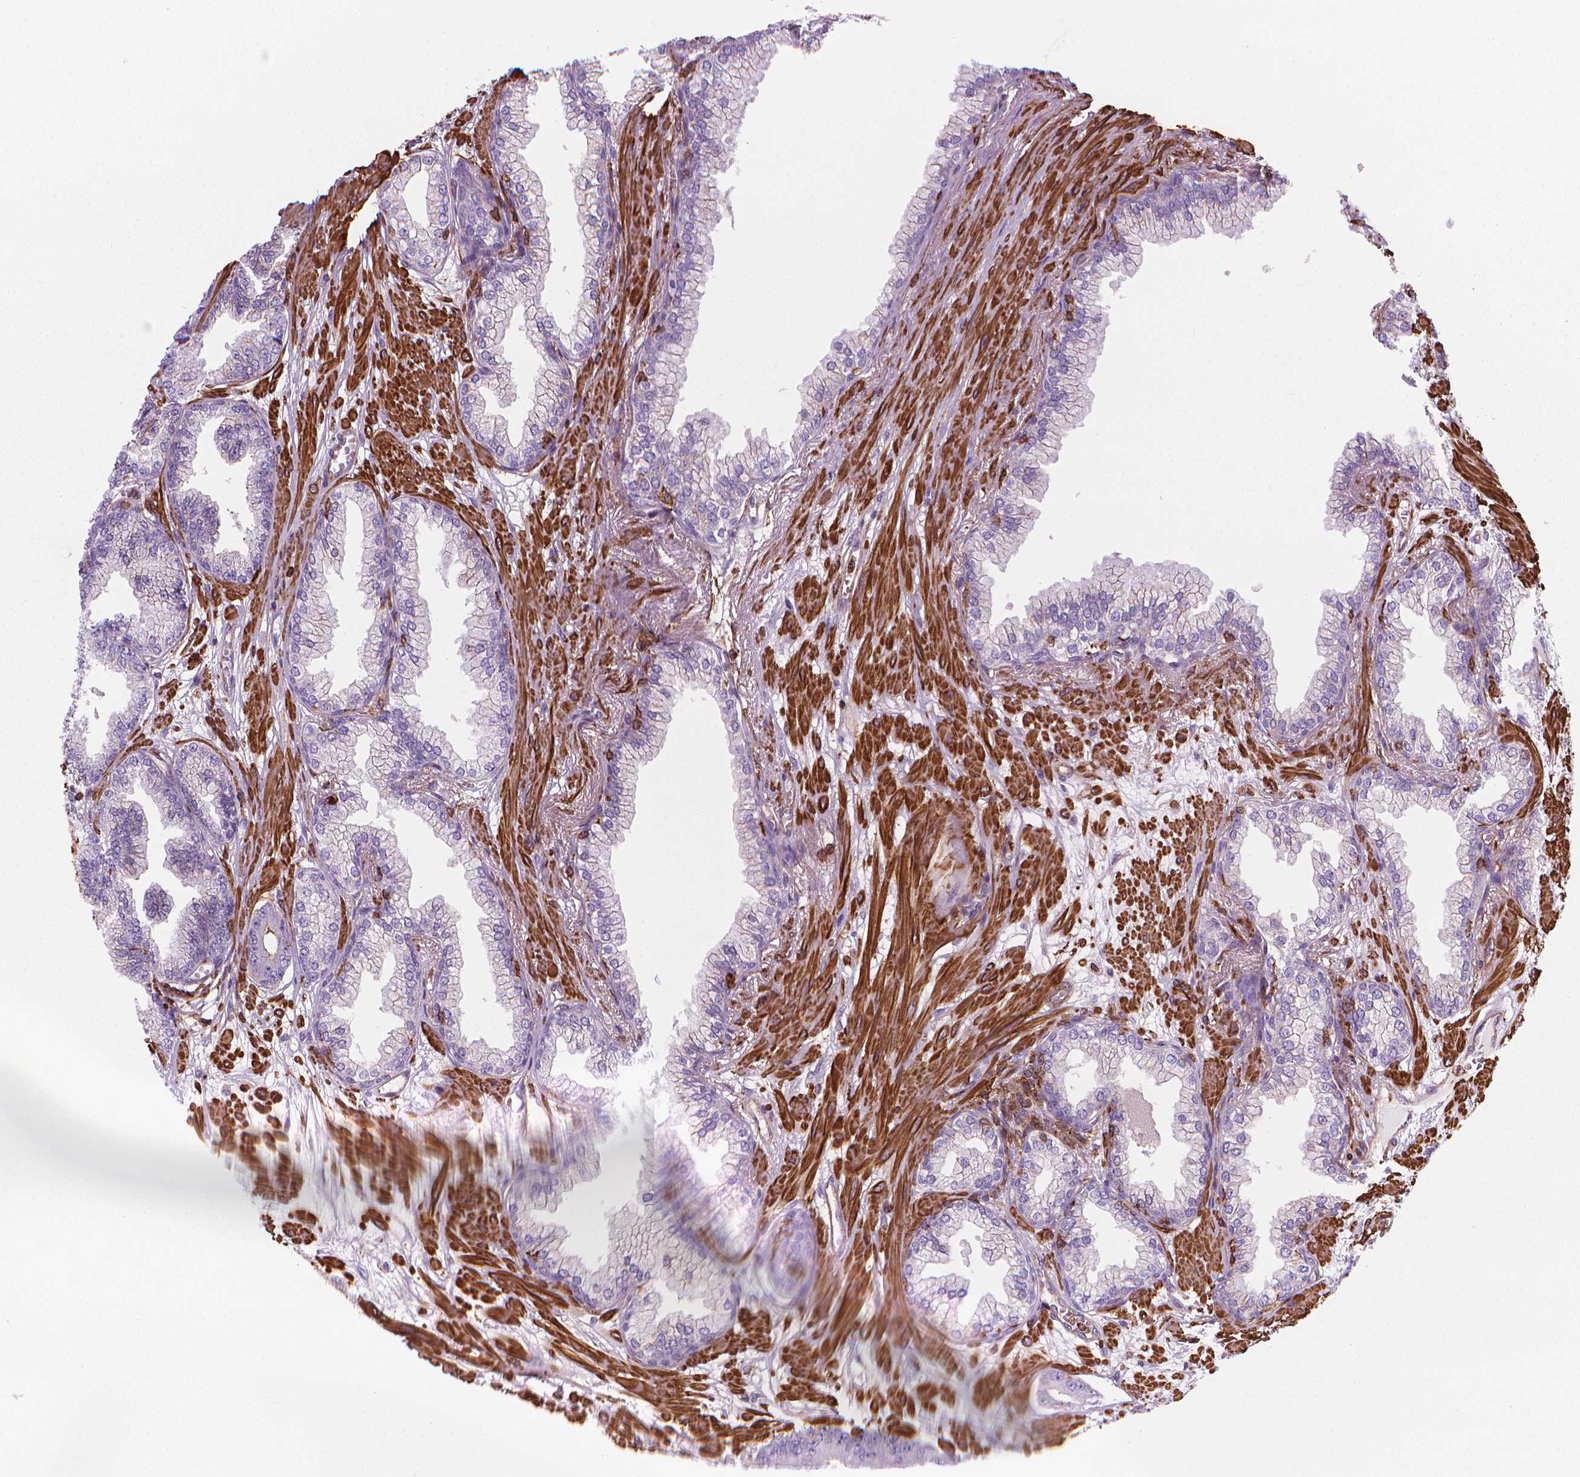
{"staining": {"intensity": "negative", "quantity": "none", "location": "none"}, "tissue": "prostate cancer", "cell_type": "Tumor cells", "image_type": "cancer", "snomed": [{"axis": "morphology", "description": "Adenocarcinoma, Low grade"}, {"axis": "topography", "description": "Prostate"}], "caption": "Protein analysis of prostate cancer displays no significant positivity in tumor cells.", "gene": "PATJ", "patient": {"sex": "male", "age": 64}}